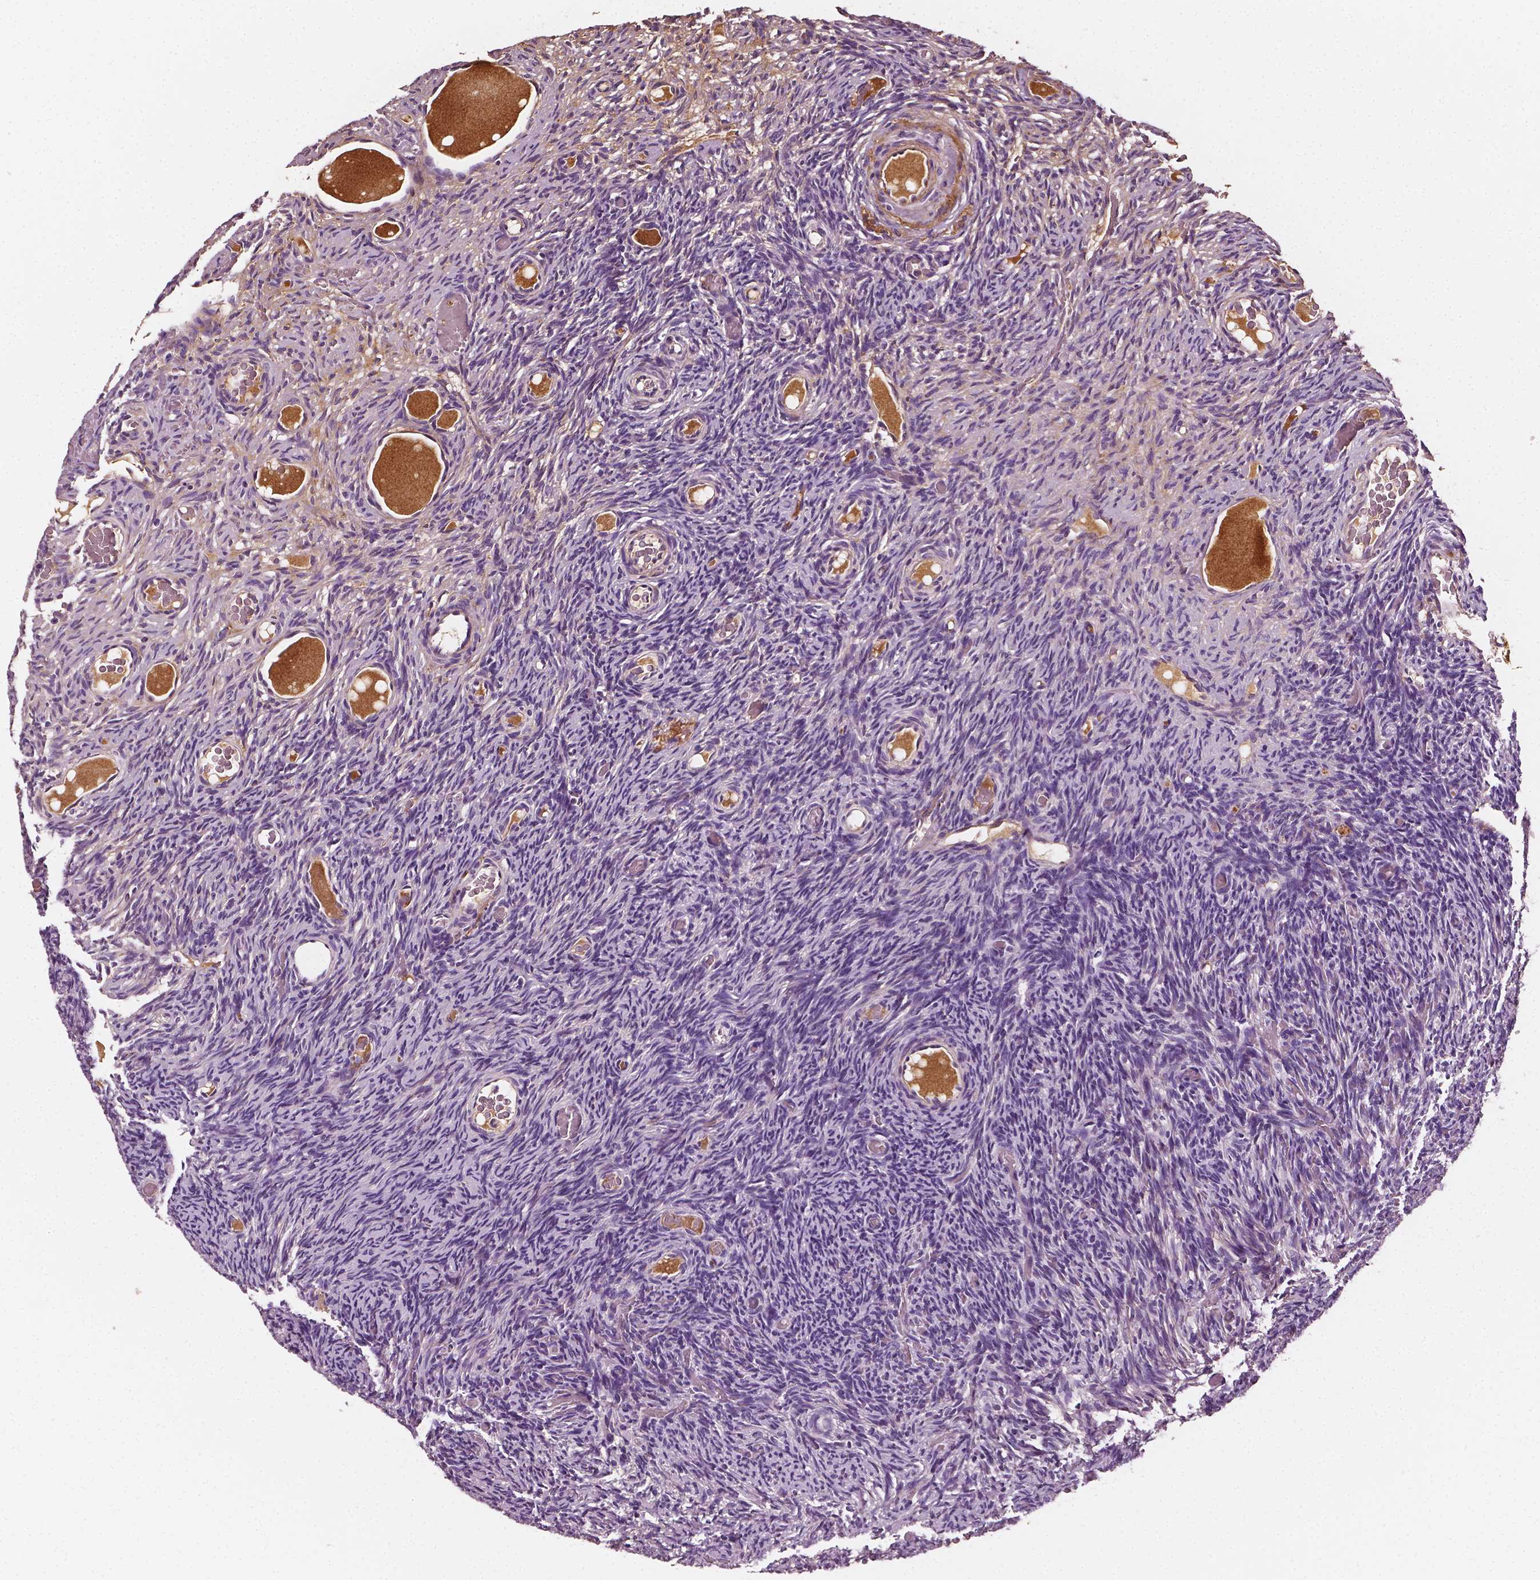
{"staining": {"intensity": "weak", "quantity": "<25%", "location": "cytoplasmic/membranous"}, "tissue": "ovary", "cell_type": "Ovarian stroma cells", "image_type": "normal", "snomed": [{"axis": "morphology", "description": "Normal tissue, NOS"}, {"axis": "topography", "description": "Ovary"}], "caption": "Protein analysis of normal ovary displays no significant expression in ovarian stroma cells. Nuclei are stained in blue.", "gene": "FBLN1", "patient": {"sex": "female", "age": 34}}